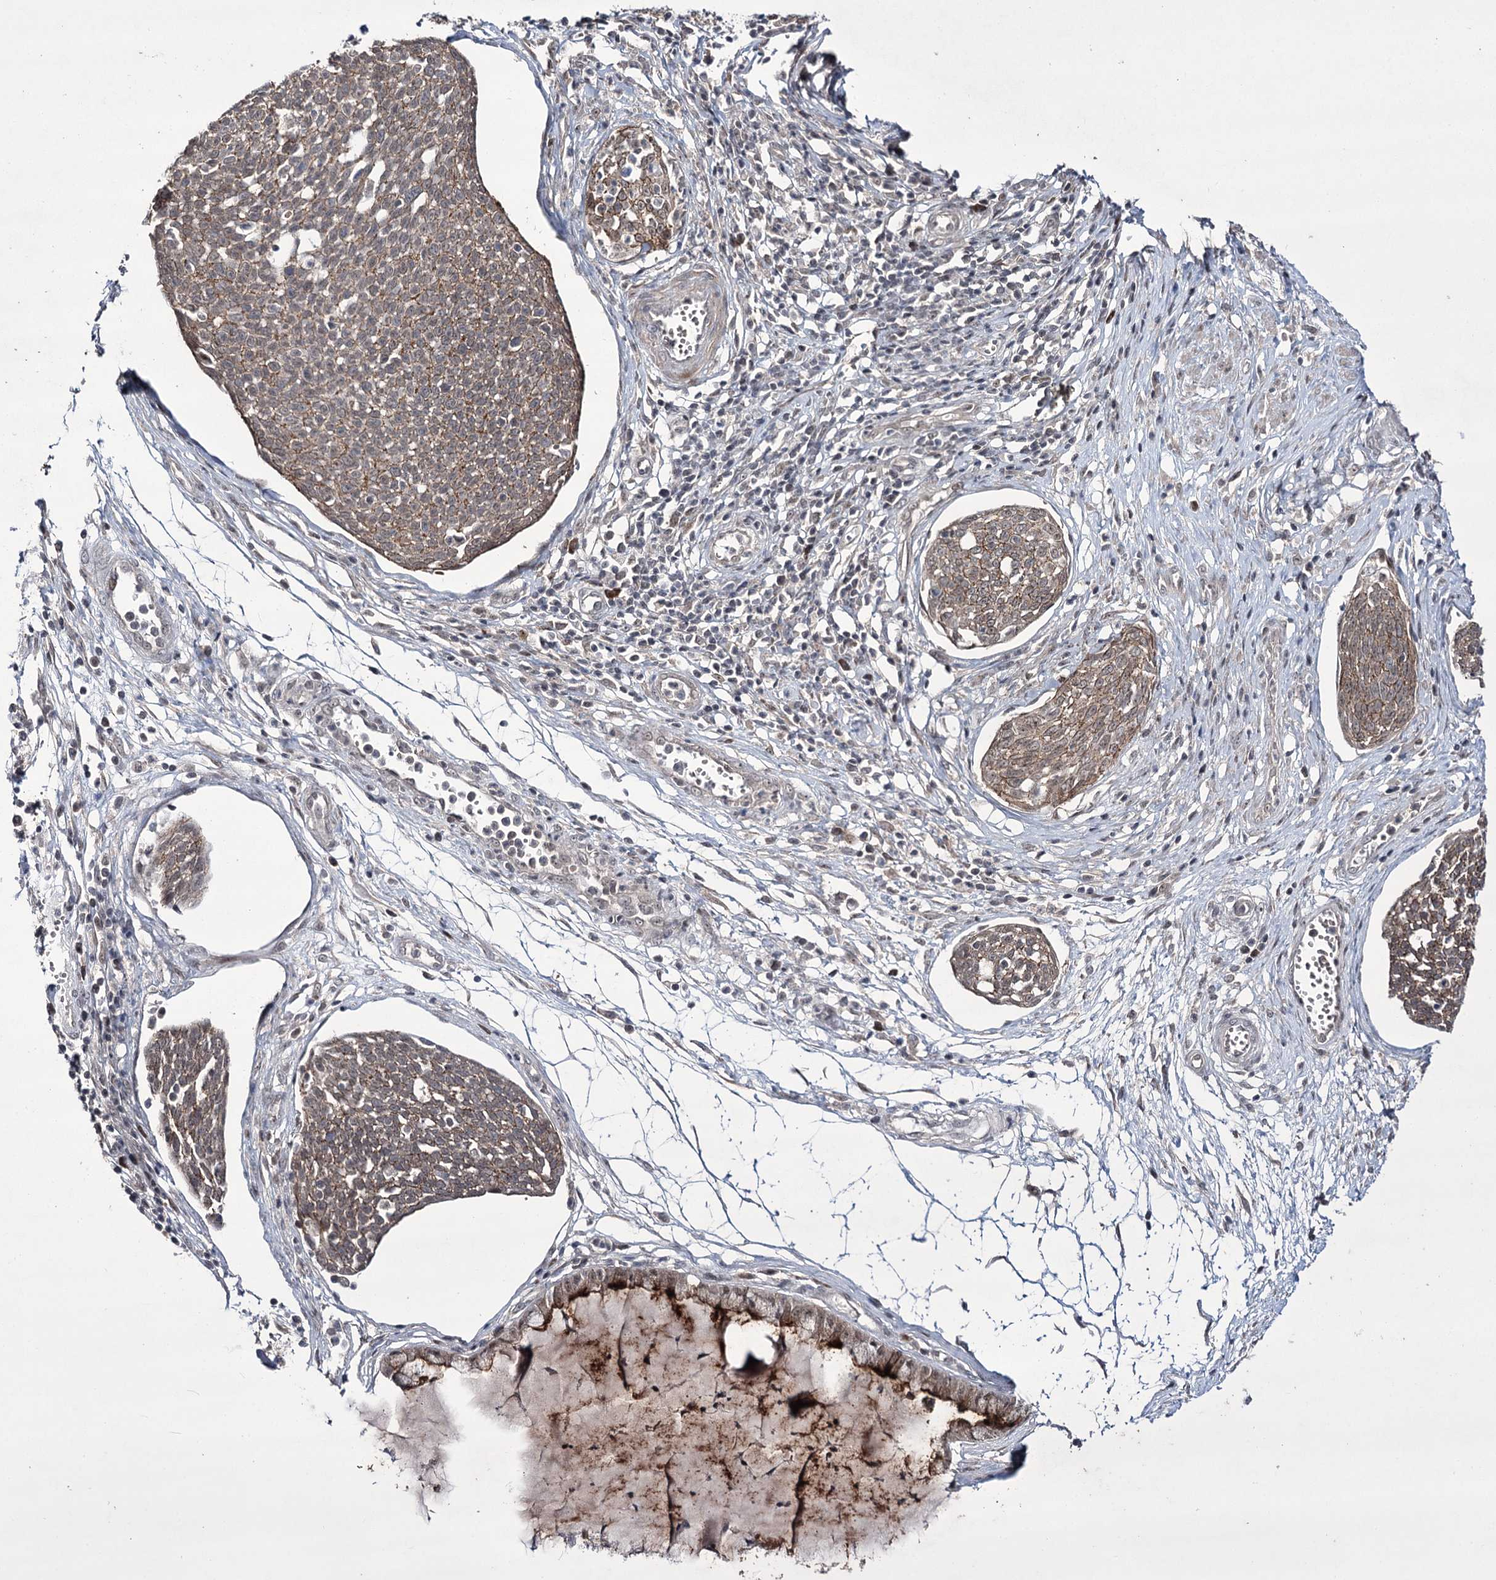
{"staining": {"intensity": "weak", "quantity": ">75%", "location": "cytoplasmic/membranous"}, "tissue": "cervical cancer", "cell_type": "Tumor cells", "image_type": "cancer", "snomed": [{"axis": "morphology", "description": "Squamous cell carcinoma, NOS"}, {"axis": "topography", "description": "Cervix"}], "caption": "The immunohistochemical stain shows weak cytoplasmic/membranous positivity in tumor cells of cervical cancer (squamous cell carcinoma) tissue. The staining was performed using DAB (3,3'-diaminobenzidine), with brown indicating positive protein expression. Nuclei are stained blue with hematoxylin.", "gene": "HOXC11", "patient": {"sex": "female", "age": 34}}